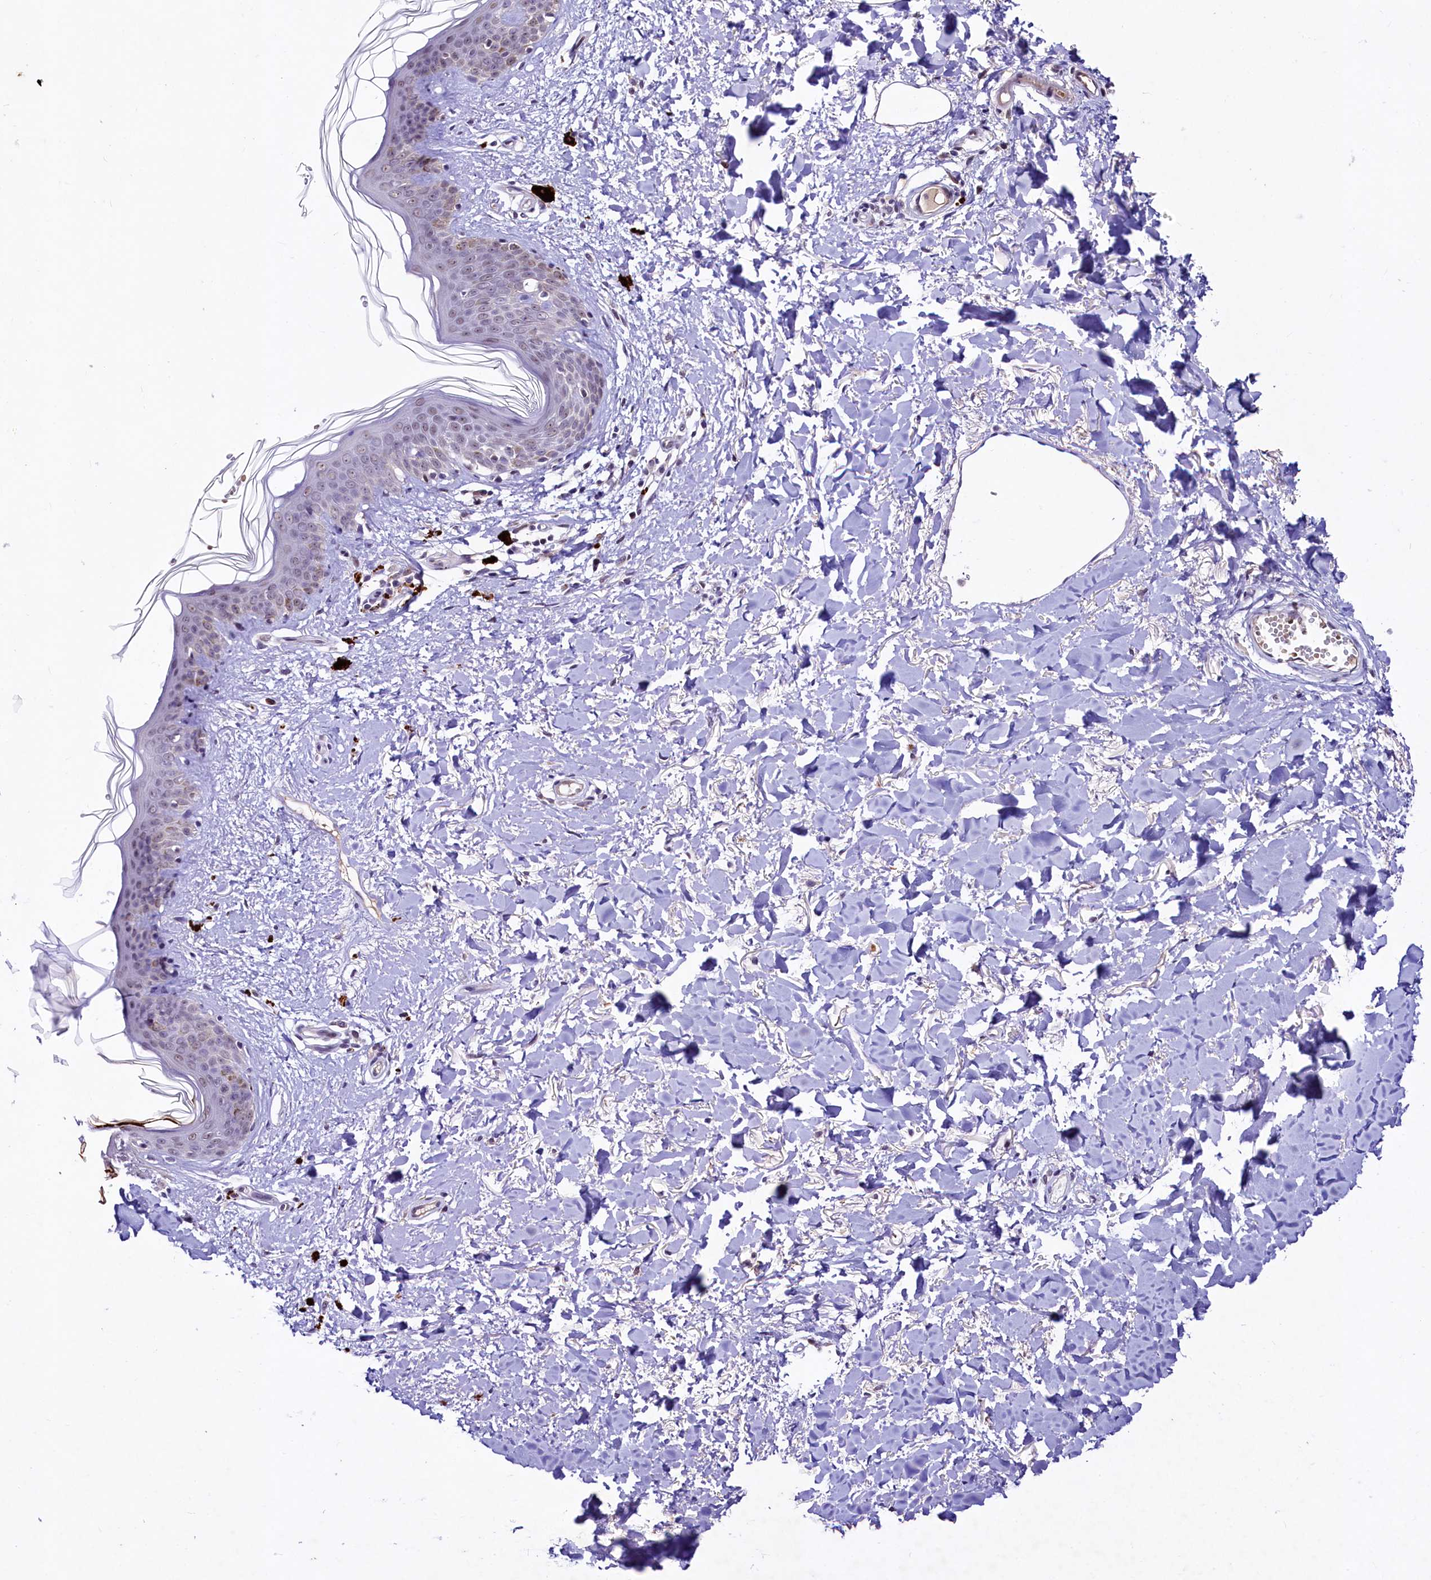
{"staining": {"intensity": "negative", "quantity": "none", "location": "none"}, "tissue": "skin", "cell_type": "Fibroblasts", "image_type": "normal", "snomed": [{"axis": "morphology", "description": "Normal tissue, NOS"}, {"axis": "topography", "description": "Skin"}], "caption": "Skin was stained to show a protein in brown. There is no significant positivity in fibroblasts. The staining is performed using DAB (3,3'-diaminobenzidine) brown chromogen with nuclei counter-stained in using hematoxylin.", "gene": "LEUTX", "patient": {"sex": "female", "age": 46}}